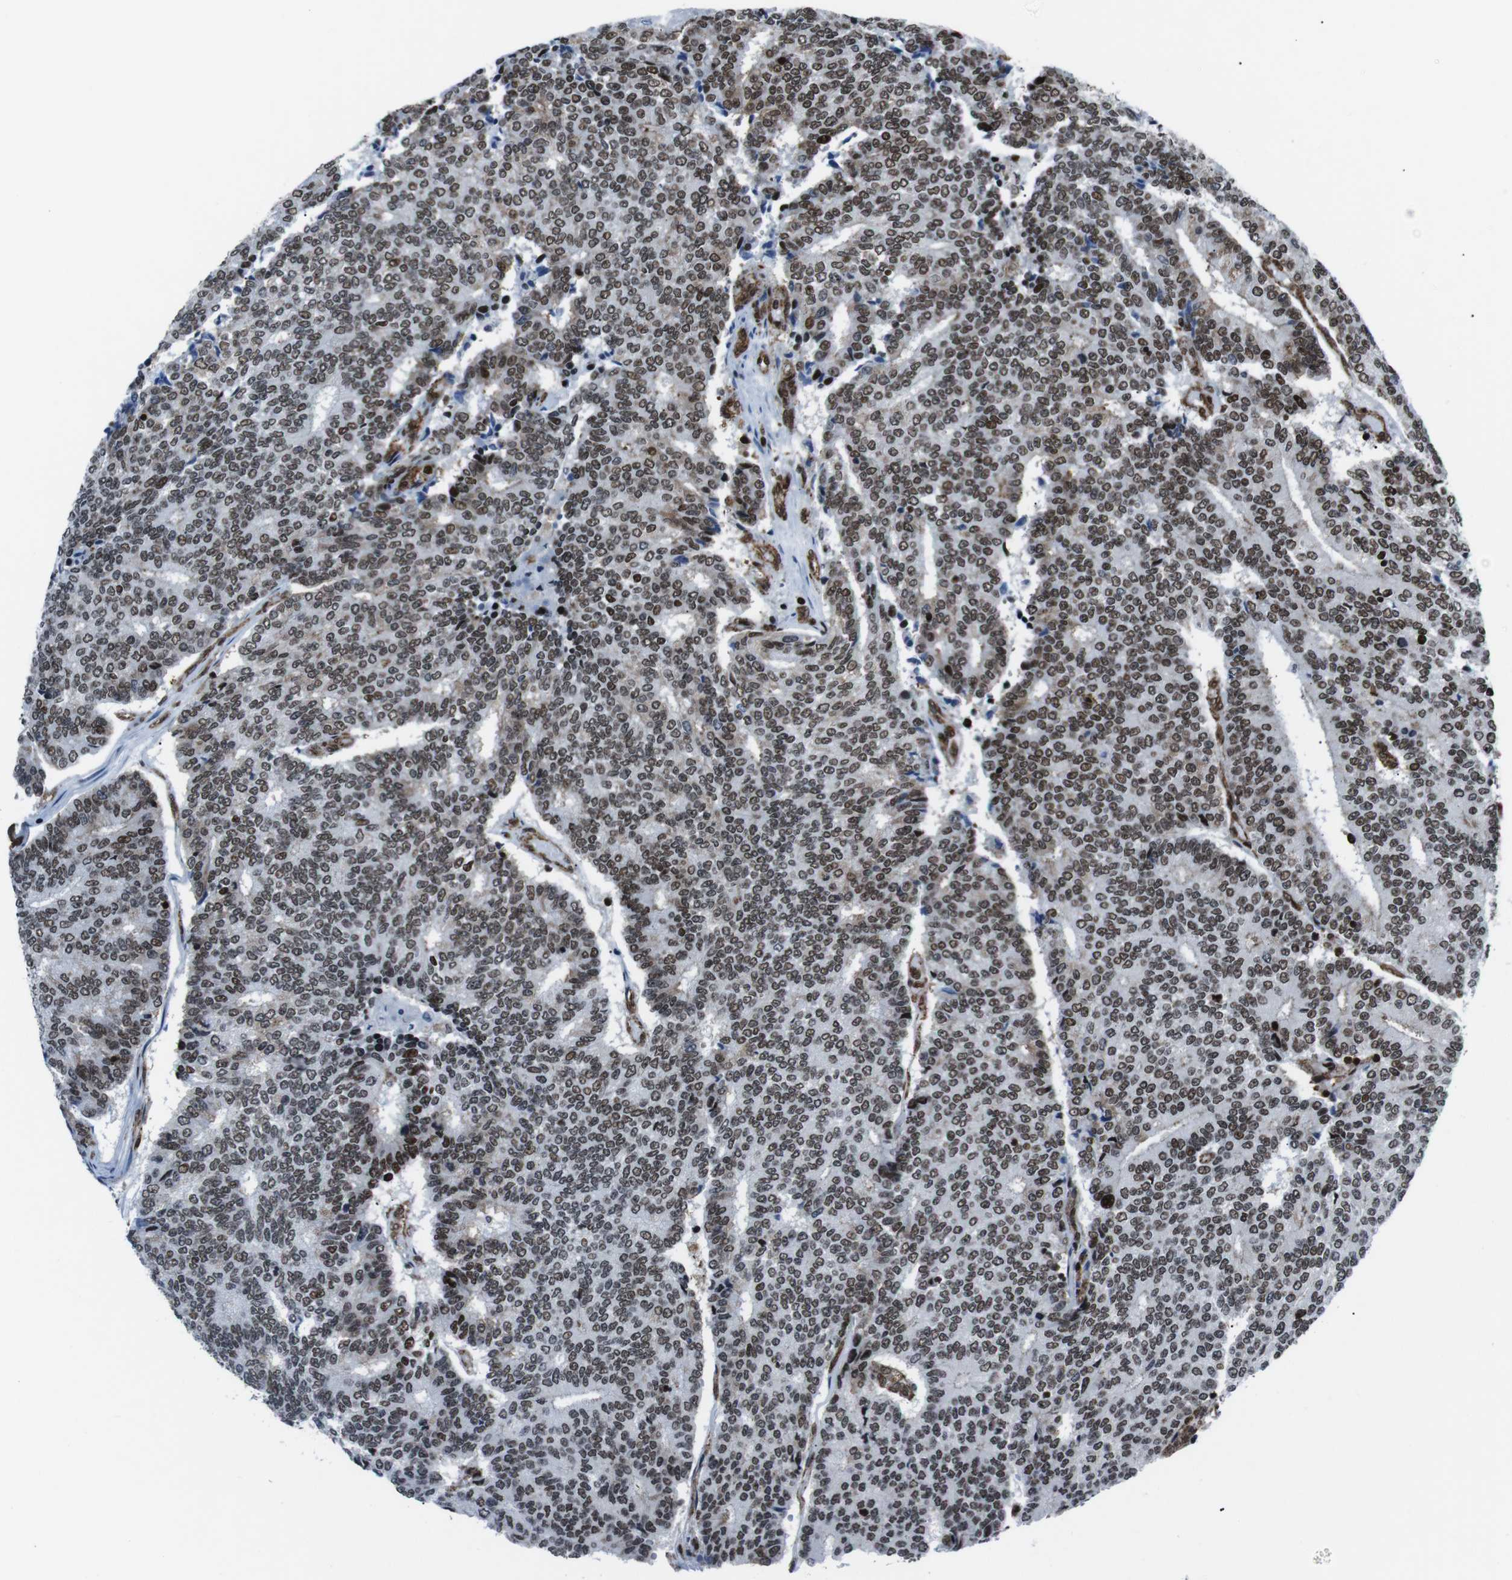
{"staining": {"intensity": "moderate", "quantity": ">75%", "location": "nuclear"}, "tissue": "prostate cancer", "cell_type": "Tumor cells", "image_type": "cancer", "snomed": [{"axis": "morphology", "description": "Normal tissue, NOS"}, {"axis": "morphology", "description": "Adenocarcinoma, High grade"}, {"axis": "topography", "description": "Prostate"}, {"axis": "topography", "description": "Seminal veicle"}], "caption": "Protein expression analysis of prostate cancer (adenocarcinoma (high-grade)) reveals moderate nuclear expression in approximately >75% of tumor cells.", "gene": "HNRNPU", "patient": {"sex": "male", "age": 55}}